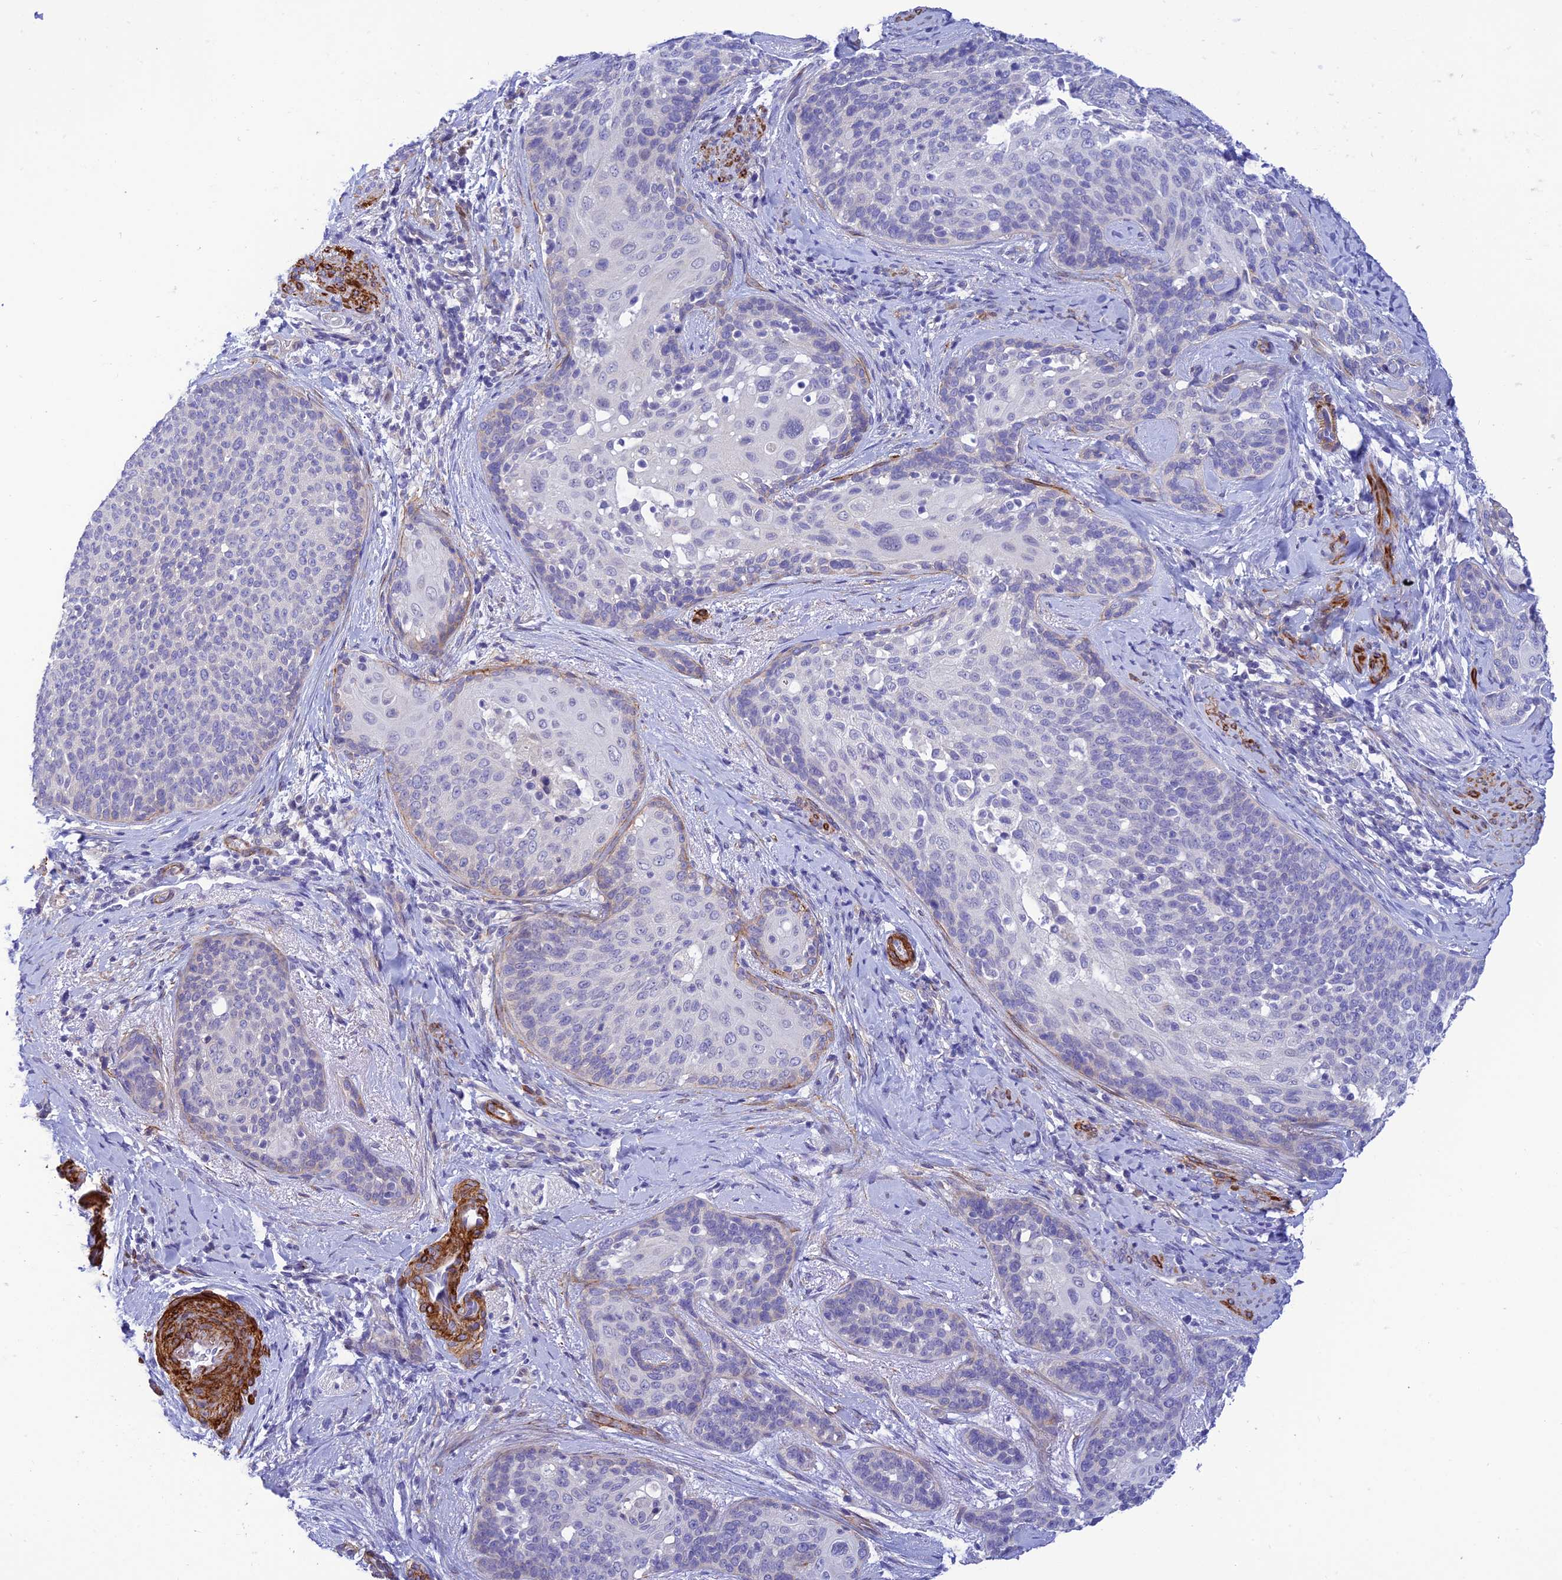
{"staining": {"intensity": "negative", "quantity": "none", "location": "none"}, "tissue": "cervical cancer", "cell_type": "Tumor cells", "image_type": "cancer", "snomed": [{"axis": "morphology", "description": "Squamous cell carcinoma, NOS"}, {"axis": "topography", "description": "Cervix"}], "caption": "DAB (3,3'-diaminobenzidine) immunohistochemical staining of human cervical cancer exhibits no significant positivity in tumor cells.", "gene": "ZDHHC16", "patient": {"sex": "female", "age": 50}}